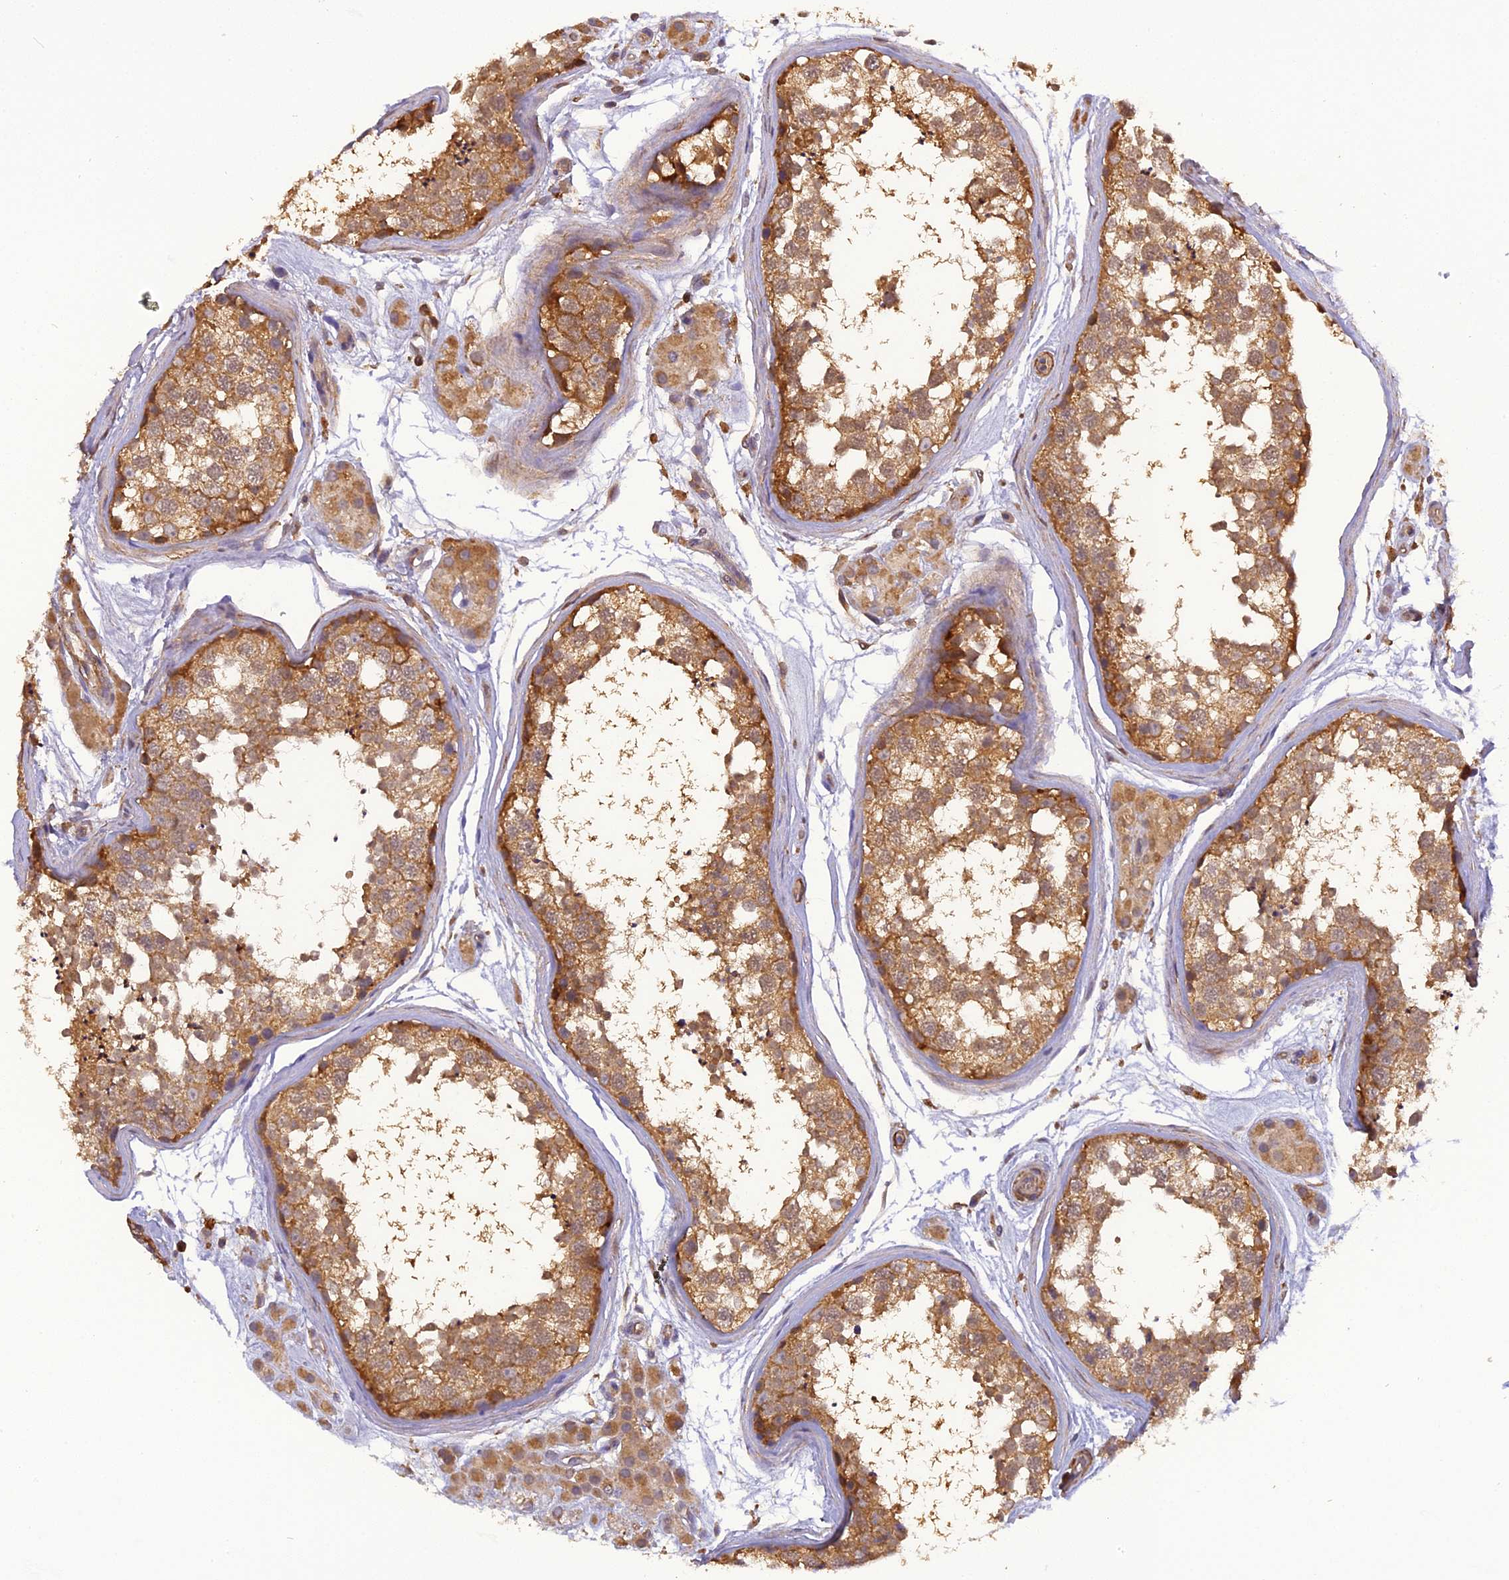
{"staining": {"intensity": "moderate", "quantity": ">75%", "location": "cytoplasmic/membranous"}, "tissue": "testis", "cell_type": "Cells in seminiferous ducts", "image_type": "normal", "snomed": [{"axis": "morphology", "description": "Normal tissue, NOS"}, {"axis": "topography", "description": "Testis"}], "caption": "An immunohistochemistry (IHC) image of benign tissue is shown. Protein staining in brown shows moderate cytoplasmic/membranous positivity in testis within cells in seminiferous ducts.", "gene": "STOML1", "patient": {"sex": "male", "age": 56}}